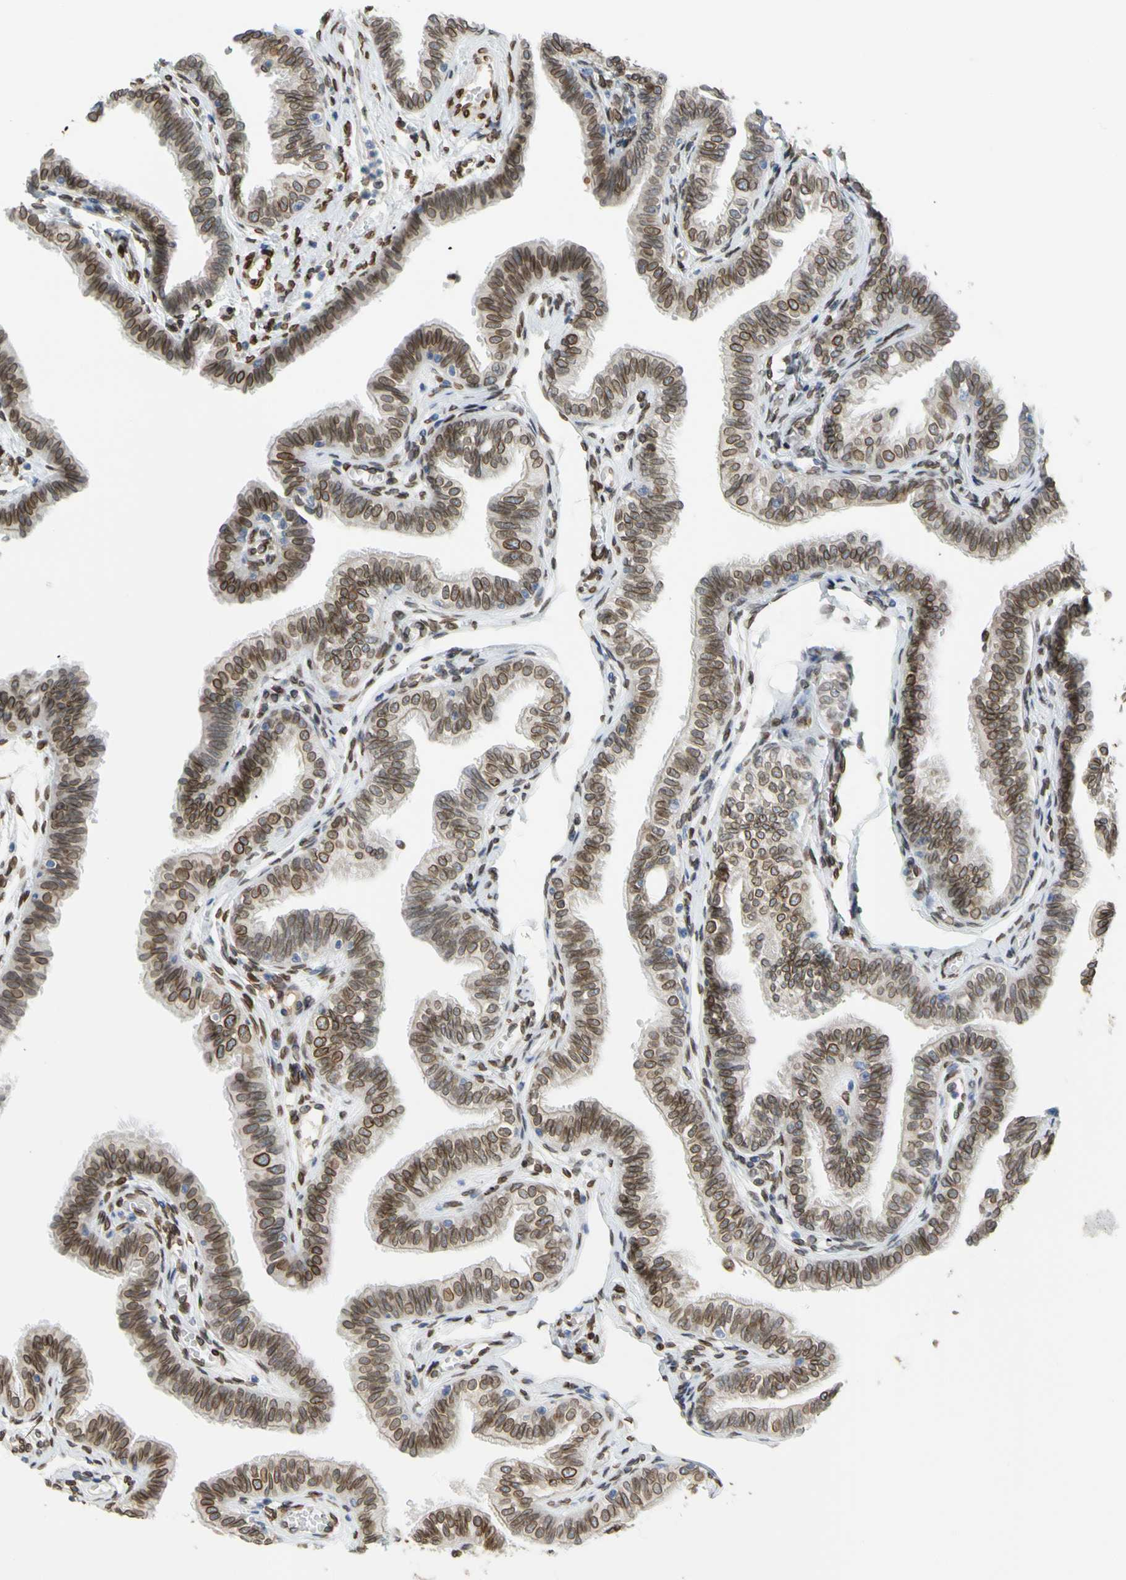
{"staining": {"intensity": "moderate", "quantity": ">75%", "location": "cytoplasmic/membranous,nuclear"}, "tissue": "fallopian tube", "cell_type": "Glandular cells", "image_type": "normal", "snomed": [{"axis": "morphology", "description": "Normal tissue, NOS"}, {"axis": "morphology", "description": "Dermoid, NOS"}, {"axis": "topography", "description": "Fallopian tube"}], "caption": "IHC of unremarkable human fallopian tube reveals medium levels of moderate cytoplasmic/membranous,nuclear positivity in approximately >75% of glandular cells.", "gene": "SUN1", "patient": {"sex": "female", "age": 33}}